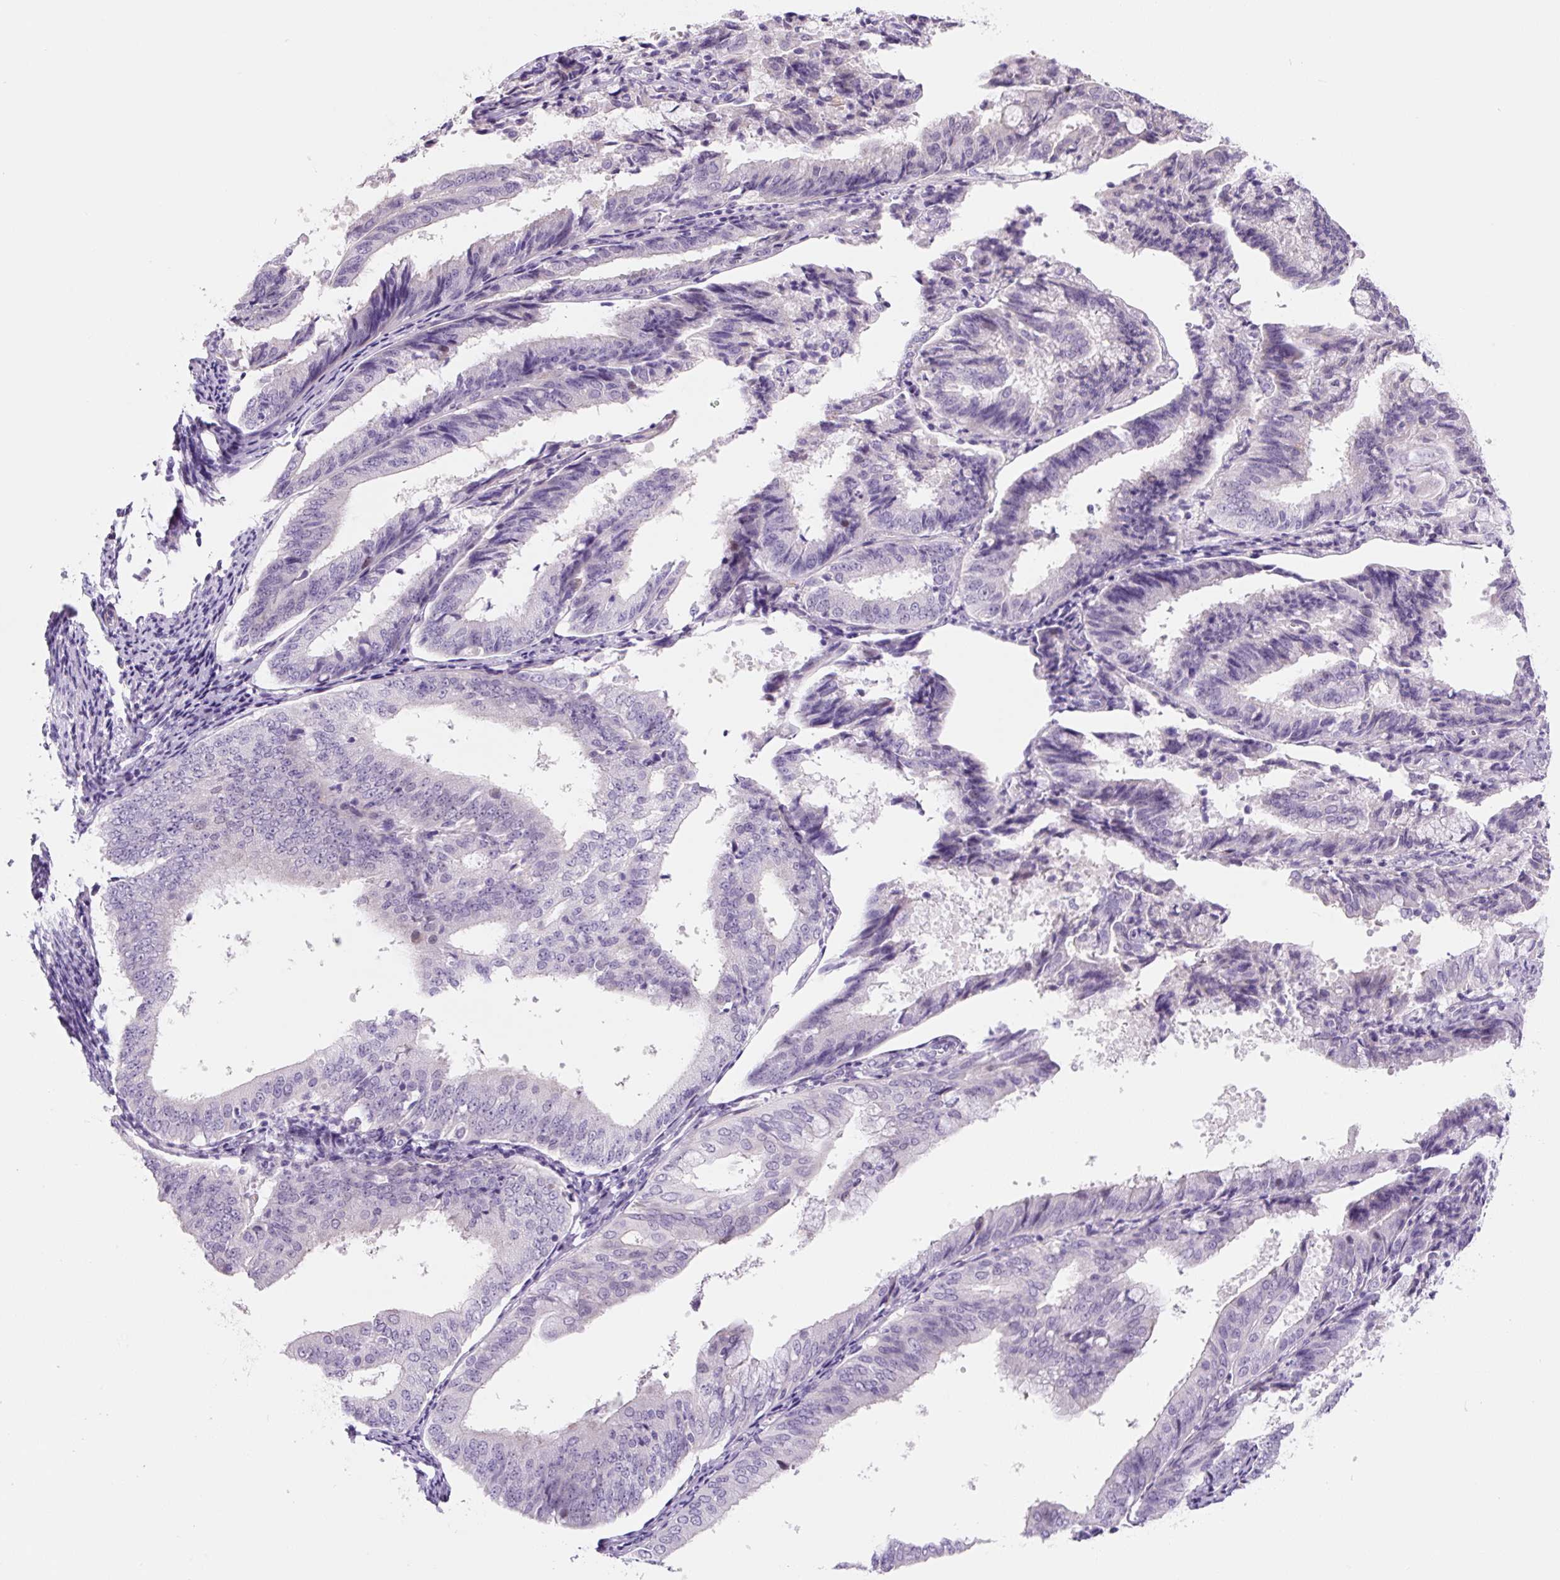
{"staining": {"intensity": "negative", "quantity": "none", "location": "none"}, "tissue": "endometrial cancer", "cell_type": "Tumor cells", "image_type": "cancer", "snomed": [{"axis": "morphology", "description": "Adenocarcinoma, NOS"}, {"axis": "topography", "description": "Endometrium"}], "caption": "Immunohistochemistry (IHC) micrograph of human endometrial cancer (adenocarcinoma) stained for a protein (brown), which reveals no expression in tumor cells. (Brightfield microscopy of DAB (3,3'-diaminobenzidine) immunohistochemistry (IHC) at high magnification).", "gene": "CCL25", "patient": {"sex": "female", "age": 63}}